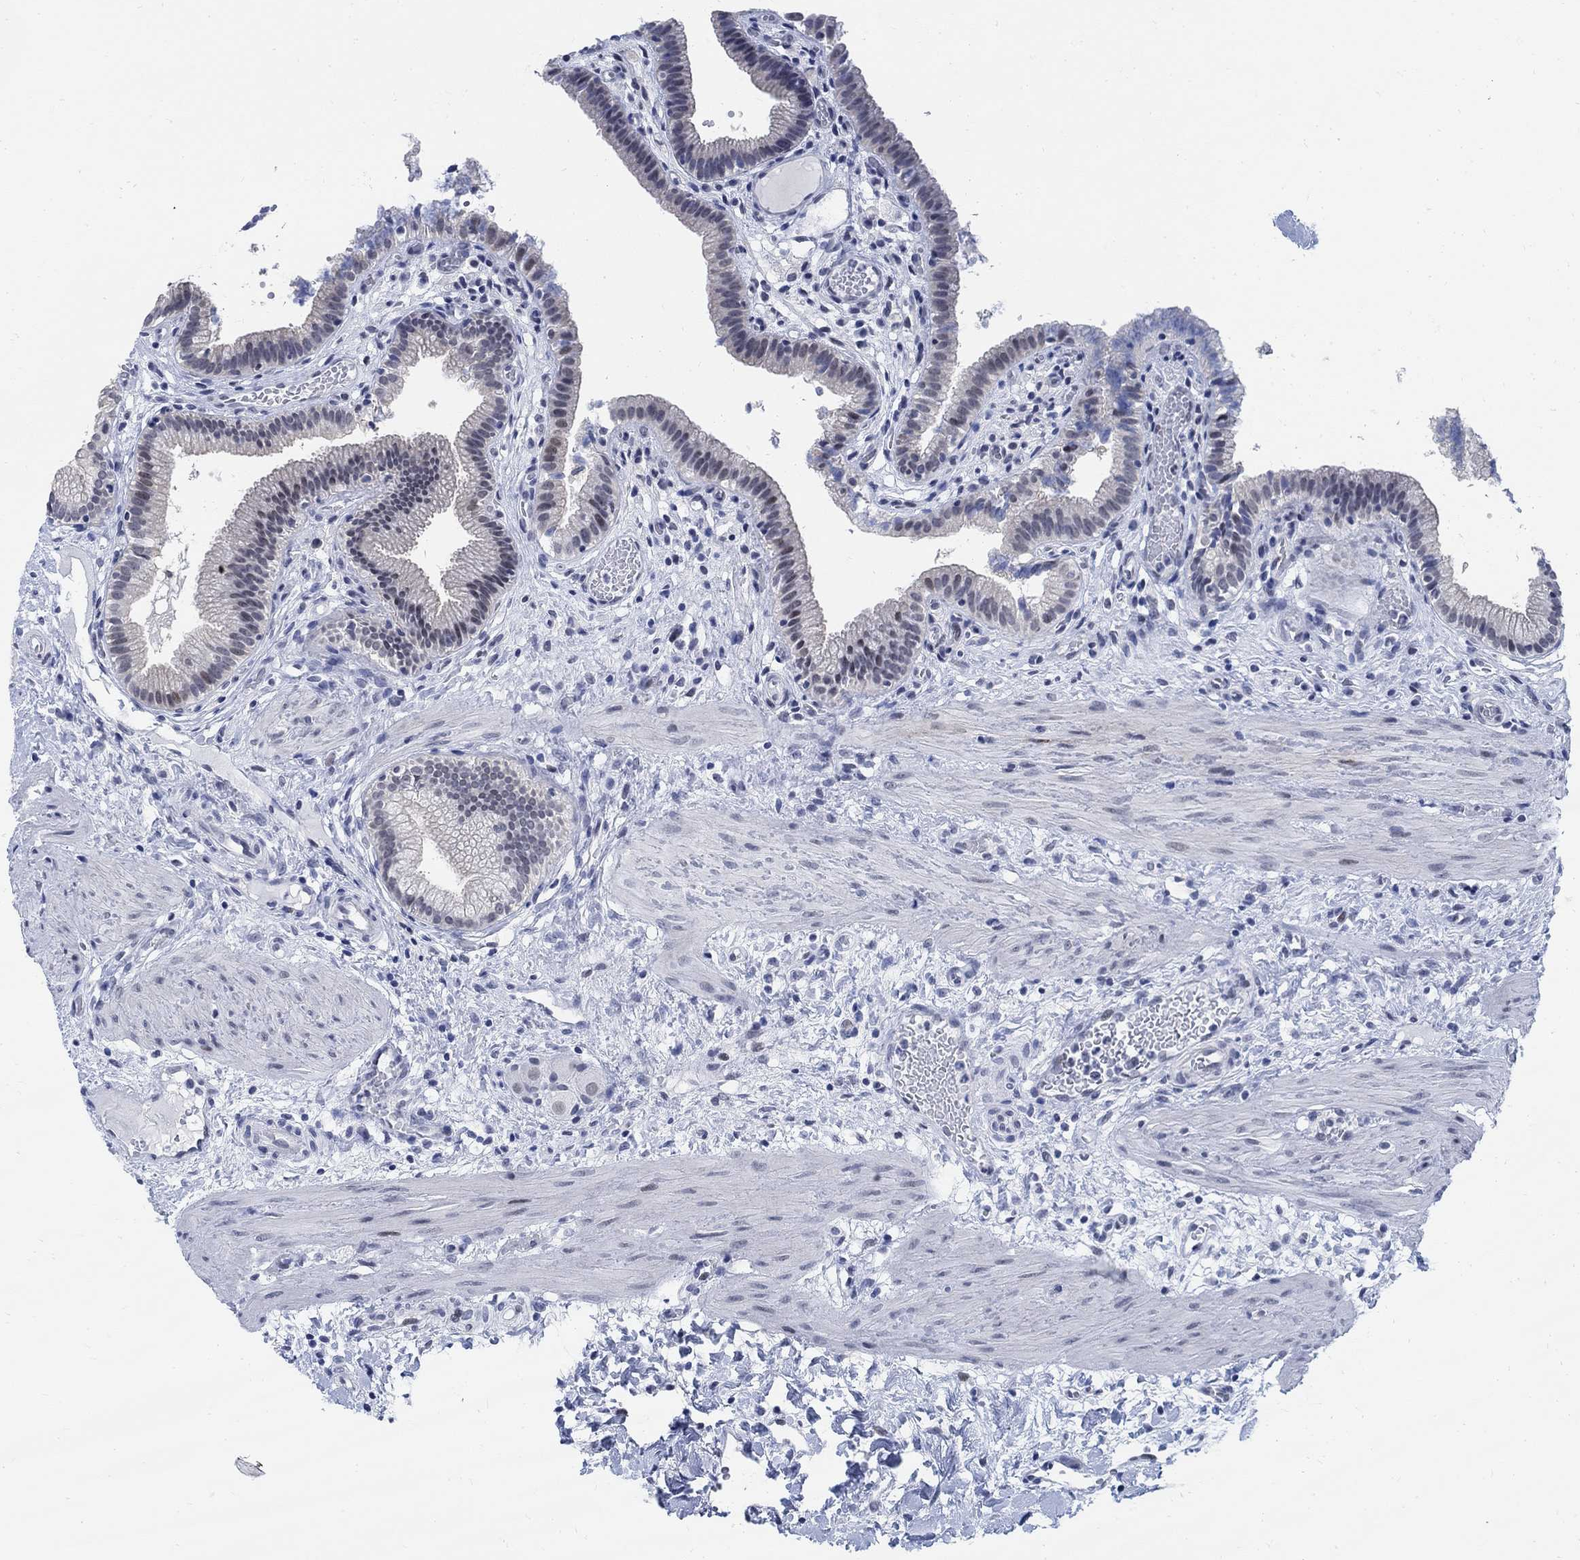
{"staining": {"intensity": "weak", "quantity": "<25%", "location": "nuclear"}, "tissue": "gallbladder", "cell_type": "Glandular cells", "image_type": "normal", "snomed": [{"axis": "morphology", "description": "Normal tissue, NOS"}, {"axis": "topography", "description": "Gallbladder"}], "caption": "IHC micrograph of benign gallbladder: gallbladder stained with DAB (3,3'-diaminobenzidine) reveals no significant protein expression in glandular cells.", "gene": "DLK1", "patient": {"sex": "female", "age": 24}}